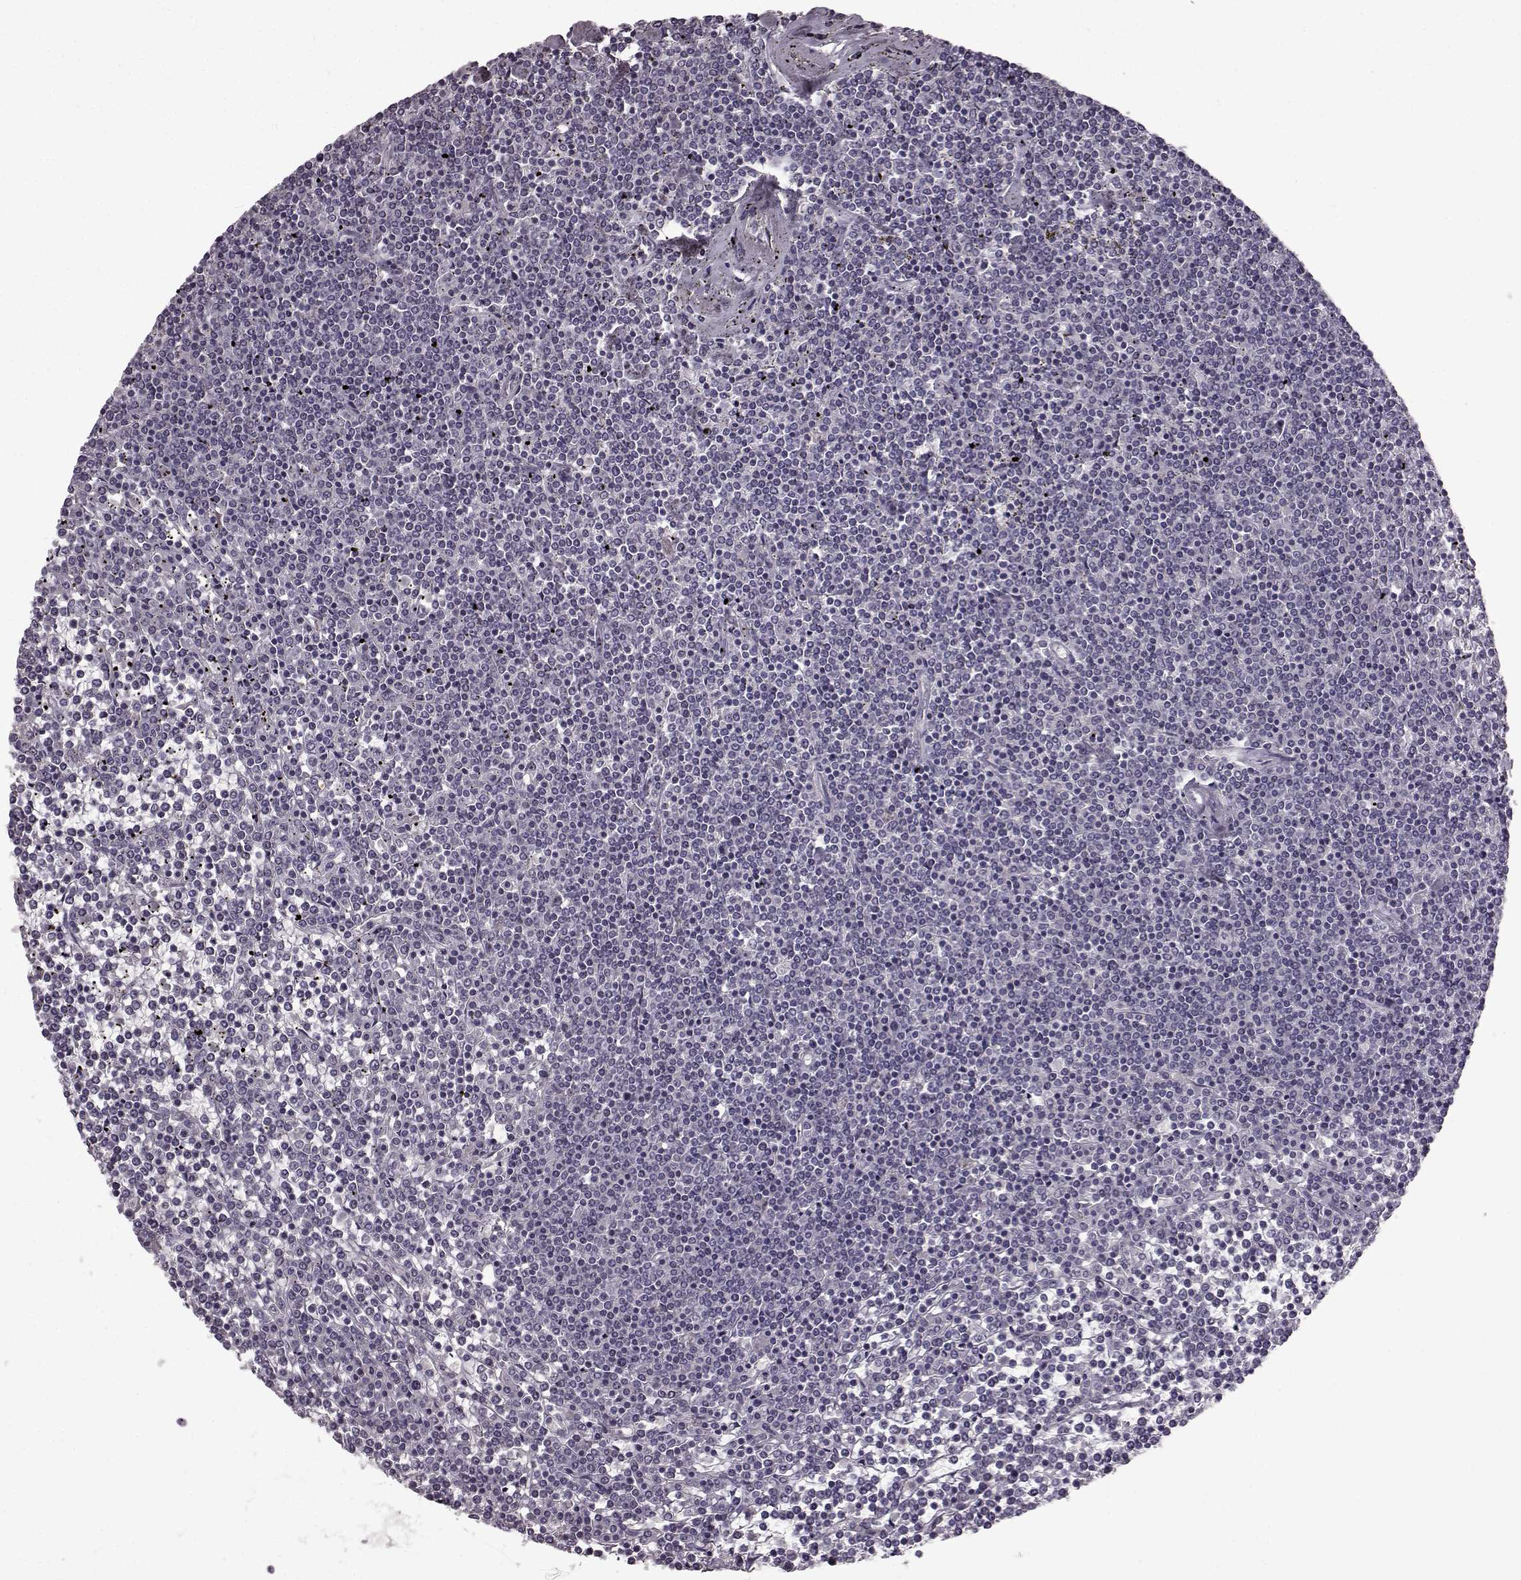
{"staining": {"intensity": "negative", "quantity": "none", "location": "none"}, "tissue": "lymphoma", "cell_type": "Tumor cells", "image_type": "cancer", "snomed": [{"axis": "morphology", "description": "Malignant lymphoma, non-Hodgkin's type, Low grade"}, {"axis": "topography", "description": "Spleen"}], "caption": "This micrograph is of low-grade malignant lymphoma, non-Hodgkin's type stained with immunohistochemistry to label a protein in brown with the nuclei are counter-stained blue. There is no staining in tumor cells. The staining is performed using DAB brown chromogen with nuclei counter-stained in using hematoxylin.", "gene": "LHB", "patient": {"sex": "female", "age": 19}}